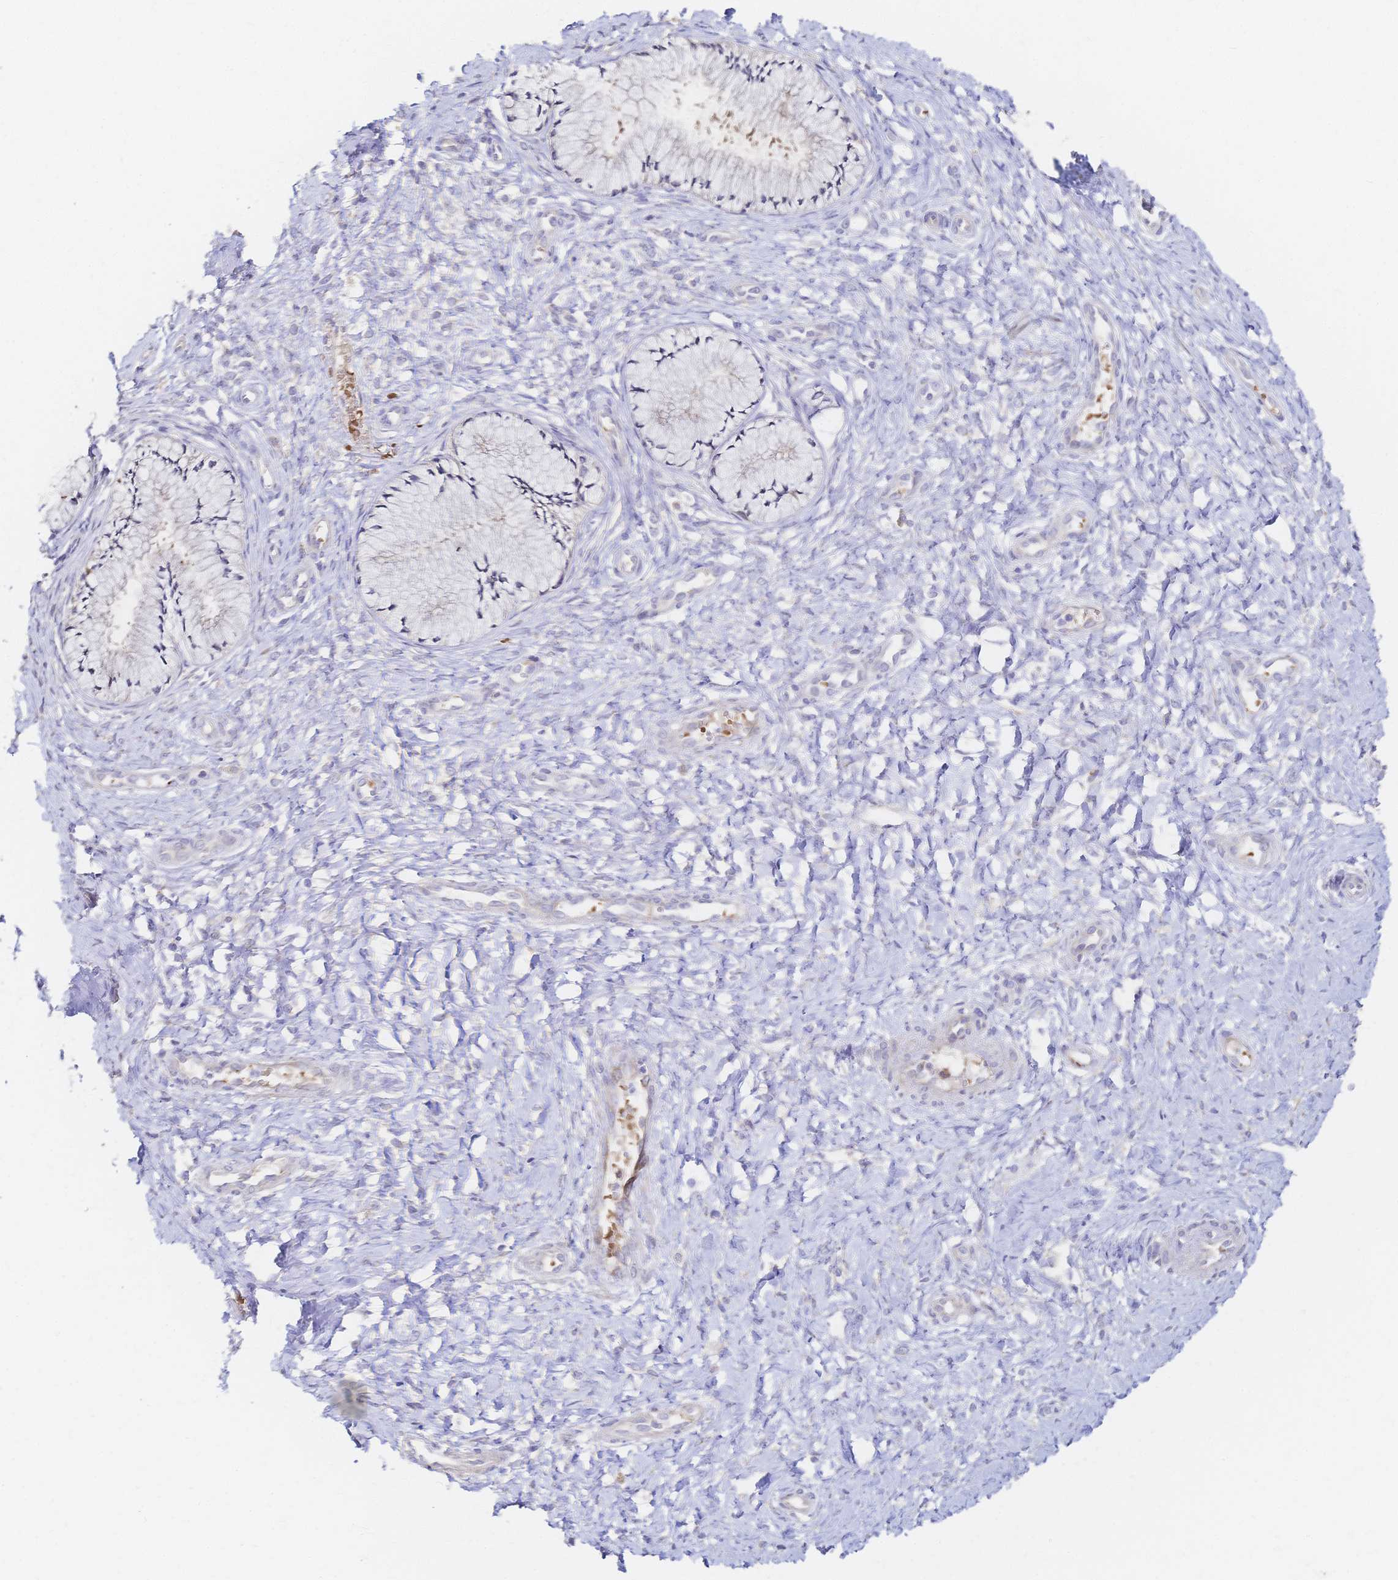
{"staining": {"intensity": "weak", "quantity": "<25%", "location": "cytoplasmic/membranous"}, "tissue": "cervix", "cell_type": "Glandular cells", "image_type": "normal", "snomed": [{"axis": "morphology", "description": "Normal tissue, NOS"}, {"axis": "topography", "description": "Cervix"}], "caption": "IHC image of normal cervix: cervix stained with DAB (3,3'-diaminobenzidine) shows no significant protein expression in glandular cells.", "gene": "SLC5A1", "patient": {"sex": "female", "age": 37}}